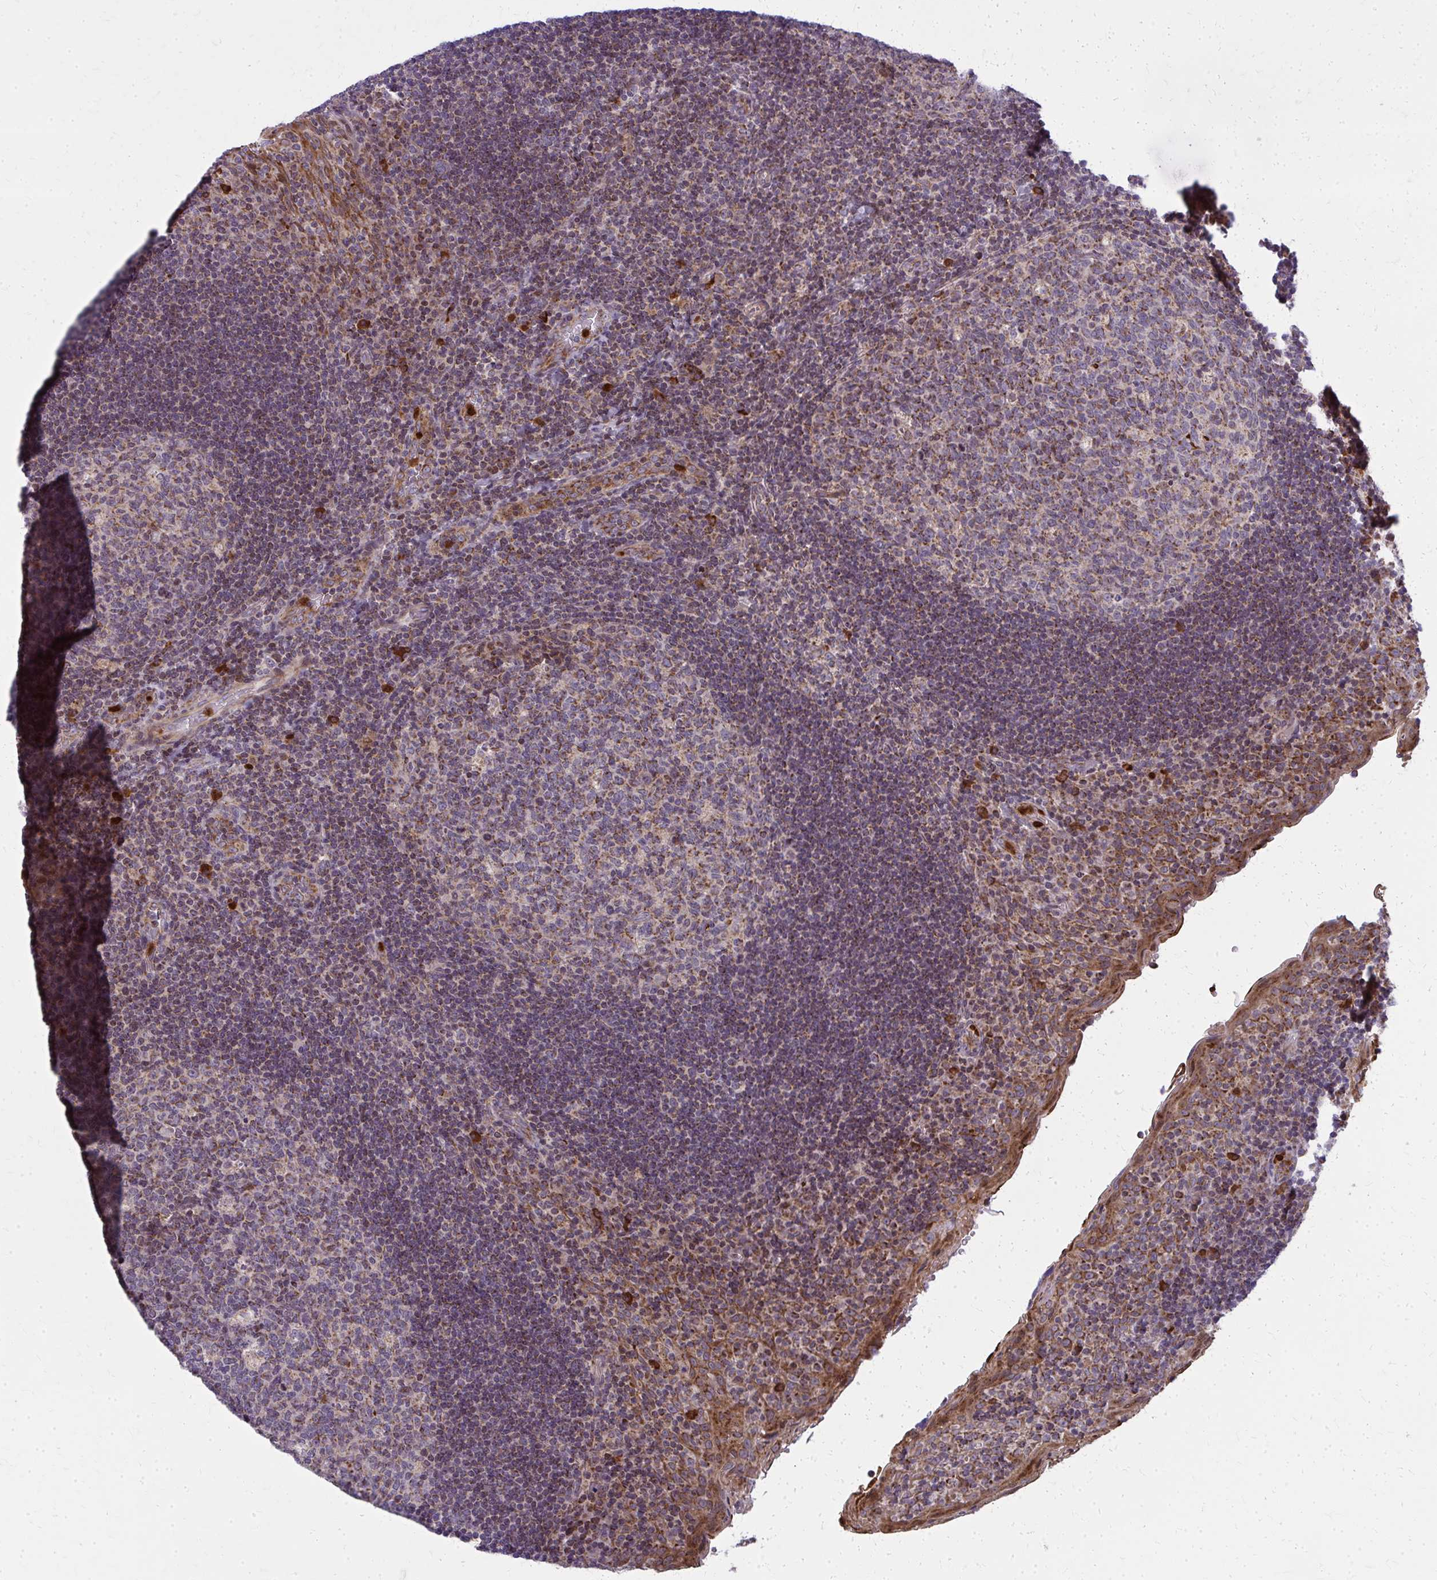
{"staining": {"intensity": "moderate", "quantity": "25%-75%", "location": "cytoplasmic/membranous"}, "tissue": "tonsil", "cell_type": "Germinal center cells", "image_type": "normal", "snomed": [{"axis": "morphology", "description": "Normal tissue, NOS"}, {"axis": "topography", "description": "Tonsil"}], "caption": "The histopathology image demonstrates immunohistochemical staining of normal tonsil. There is moderate cytoplasmic/membranous staining is present in about 25%-75% of germinal center cells. (Brightfield microscopy of DAB IHC at high magnification).", "gene": "MCCC1", "patient": {"sex": "male", "age": 17}}